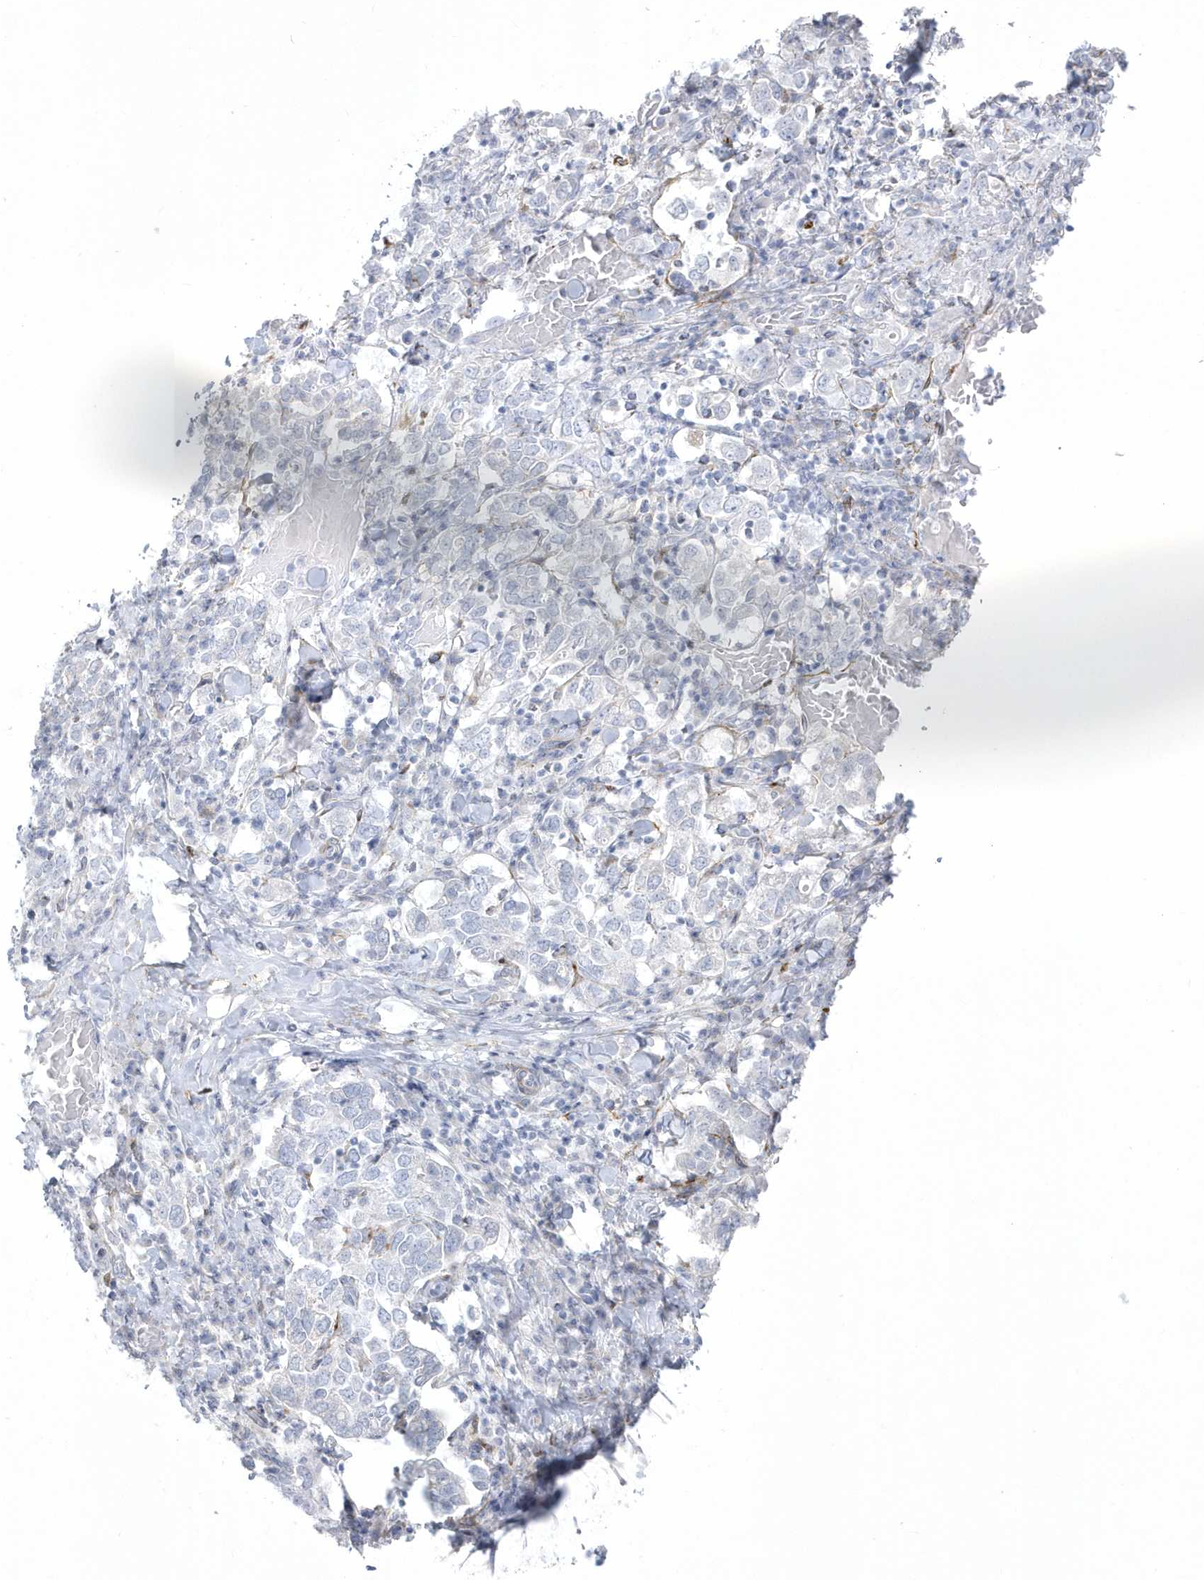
{"staining": {"intensity": "negative", "quantity": "none", "location": "none"}, "tissue": "stomach cancer", "cell_type": "Tumor cells", "image_type": "cancer", "snomed": [{"axis": "morphology", "description": "Adenocarcinoma, NOS"}, {"axis": "topography", "description": "Stomach, upper"}], "caption": "Immunohistochemical staining of stomach cancer (adenocarcinoma) shows no significant expression in tumor cells.", "gene": "WDR27", "patient": {"sex": "male", "age": 62}}